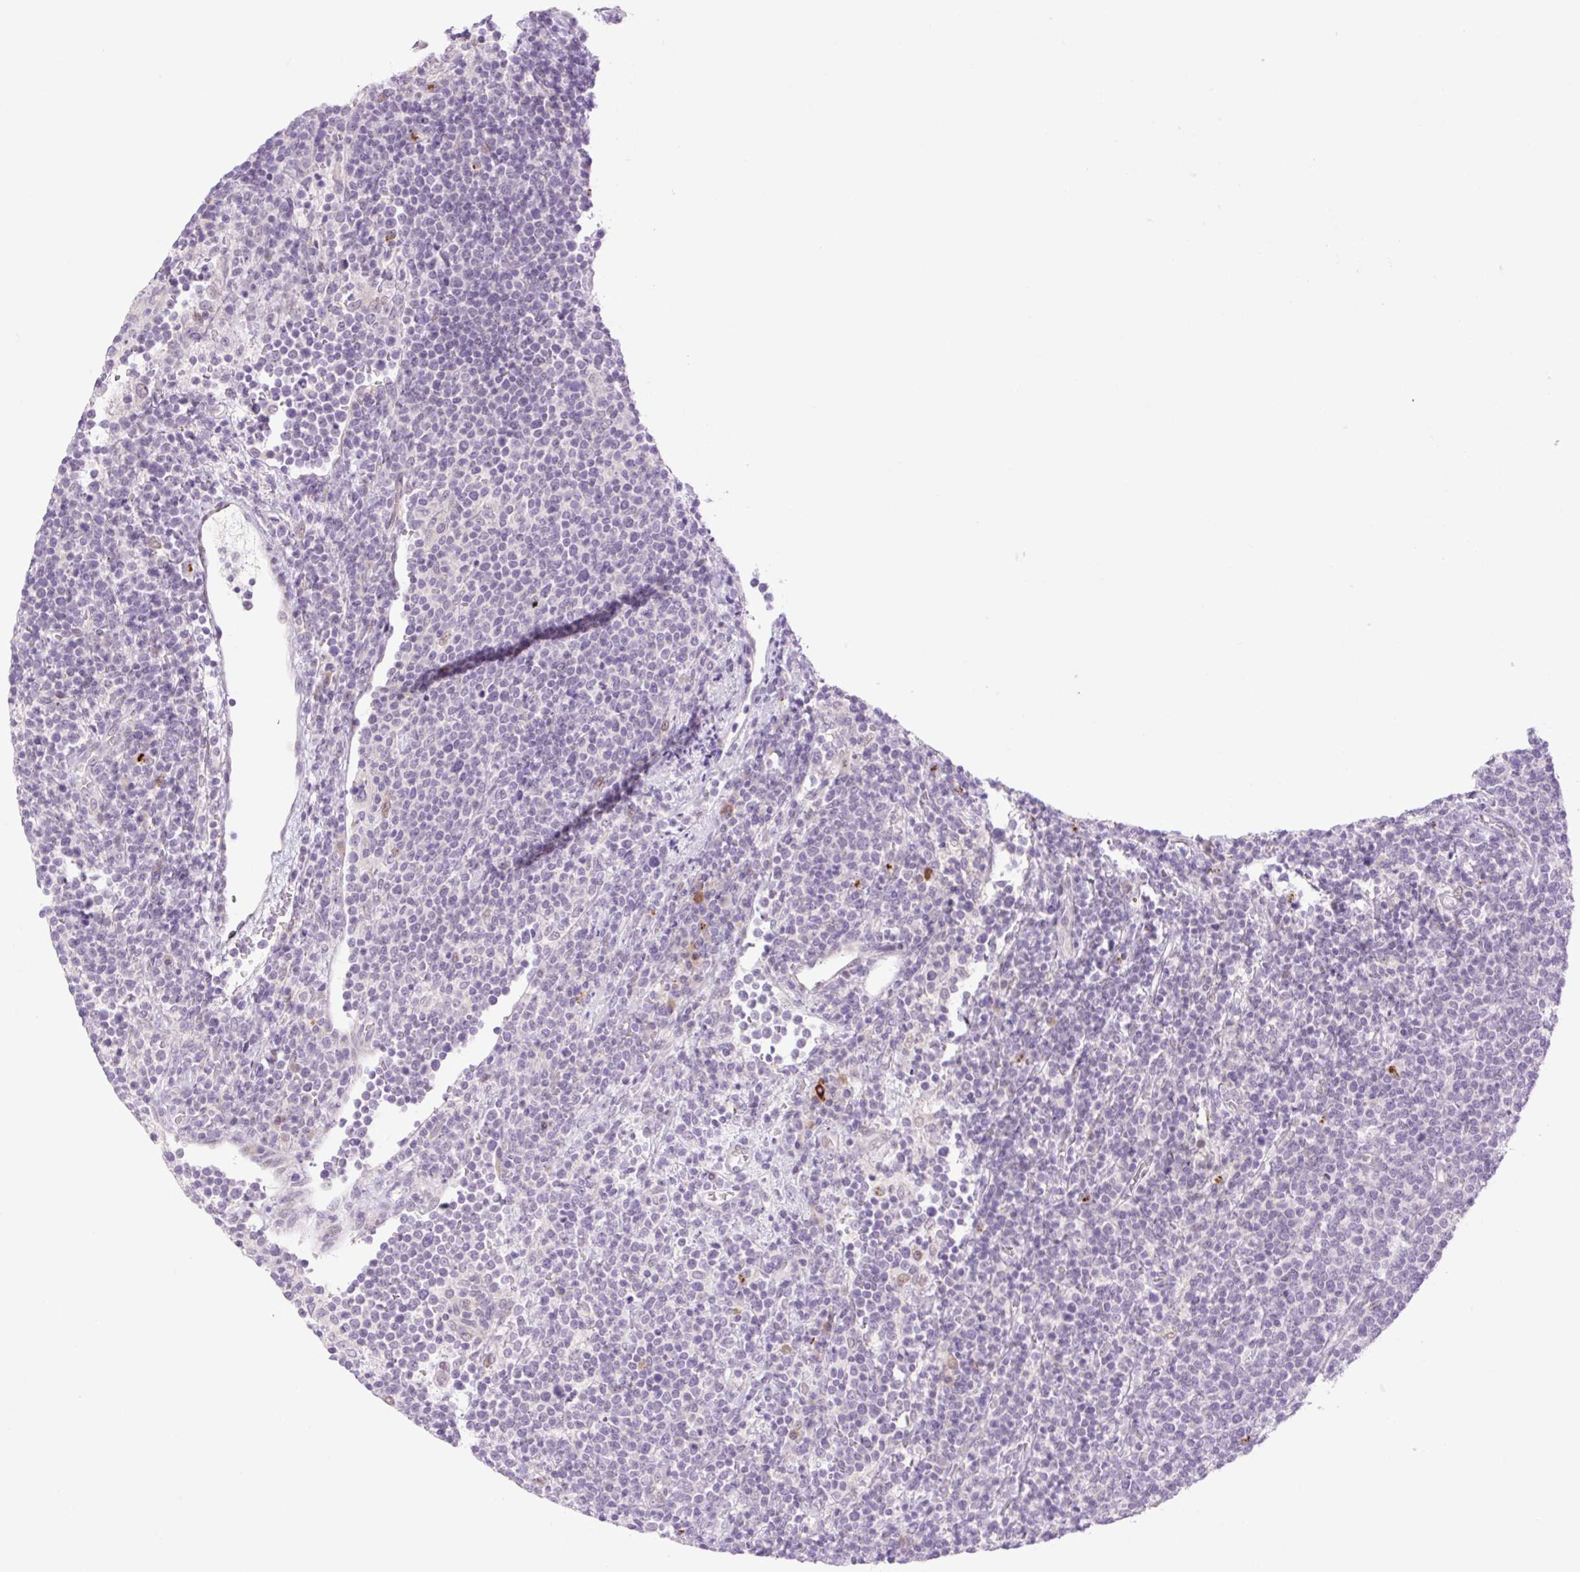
{"staining": {"intensity": "negative", "quantity": "none", "location": "none"}, "tissue": "lymphoma", "cell_type": "Tumor cells", "image_type": "cancer", "snomed": [{"axis": "morphology", "description": "Malignant lymphoma, non-Hodgkin's type, High grade"}, {"axis": "topography", "description": "Lymph node"}], "caption": "This is a histopathology image of immunohistochemistry (IHC) staining of malignant lymphoma, non-Hodgkin's type (high-grade), which shows no staining in tumor cells.", "gene": "SPRYD4", "patient": {"sex": "male", "age": 61}}